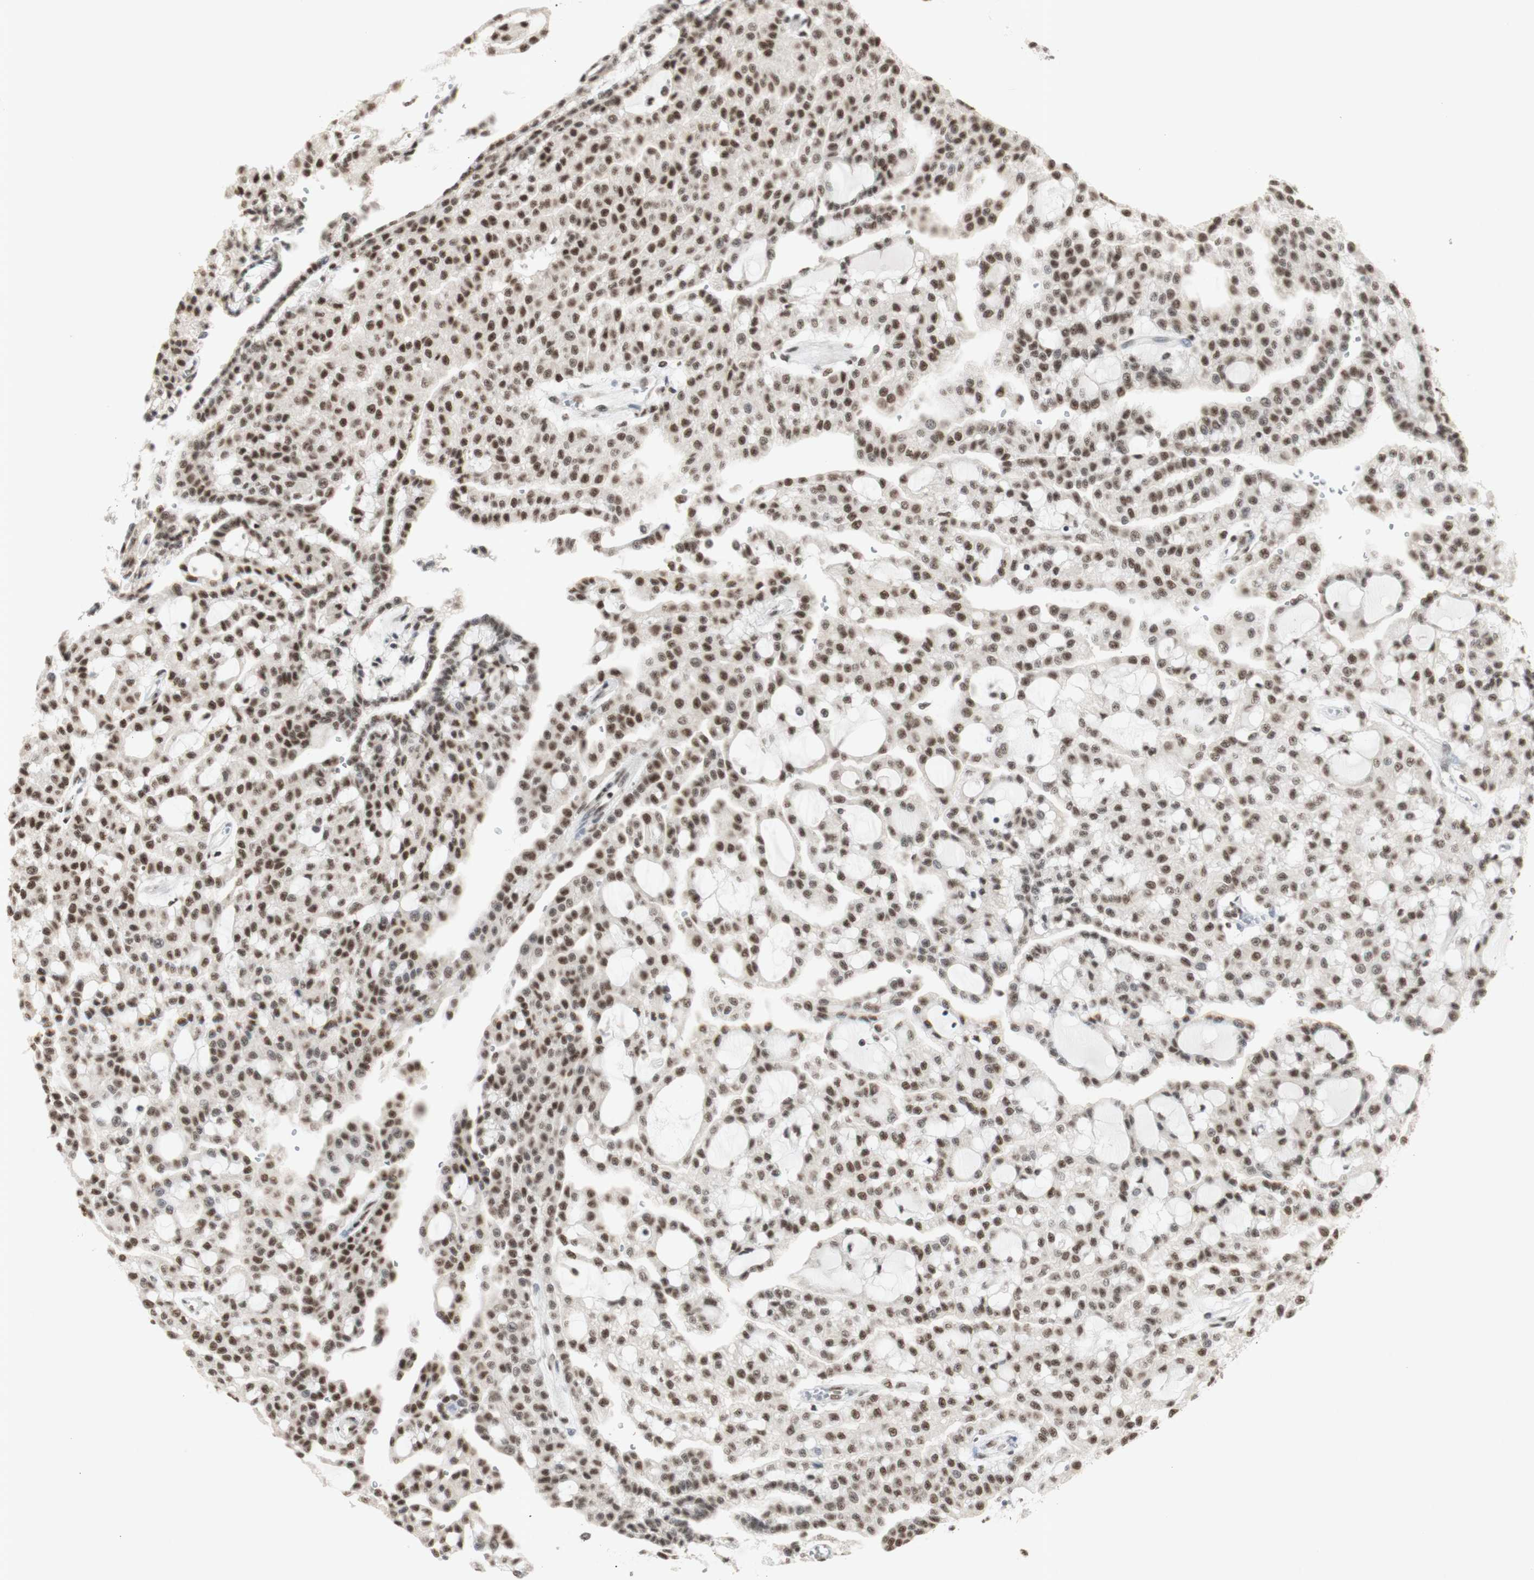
{"staining": {"intensity": "strong", "quantity": ">75%", "location": "nuclear"}, "tissue": "renal cancer", "cell_type": "Tumor cells", "image_type": "cancer", "snomed": [{"axis": "morphology", "description": "Adenocarcinoma, NOS"}, {"axis": "topography", "description": "Kidney"}], "caption": "A brown stain highlights strong nuclear staining of a protein in renal adenocarcinoma tumor cells.", "gene": "SNRPB", "patient": {"sex": "male", "age": 63}}